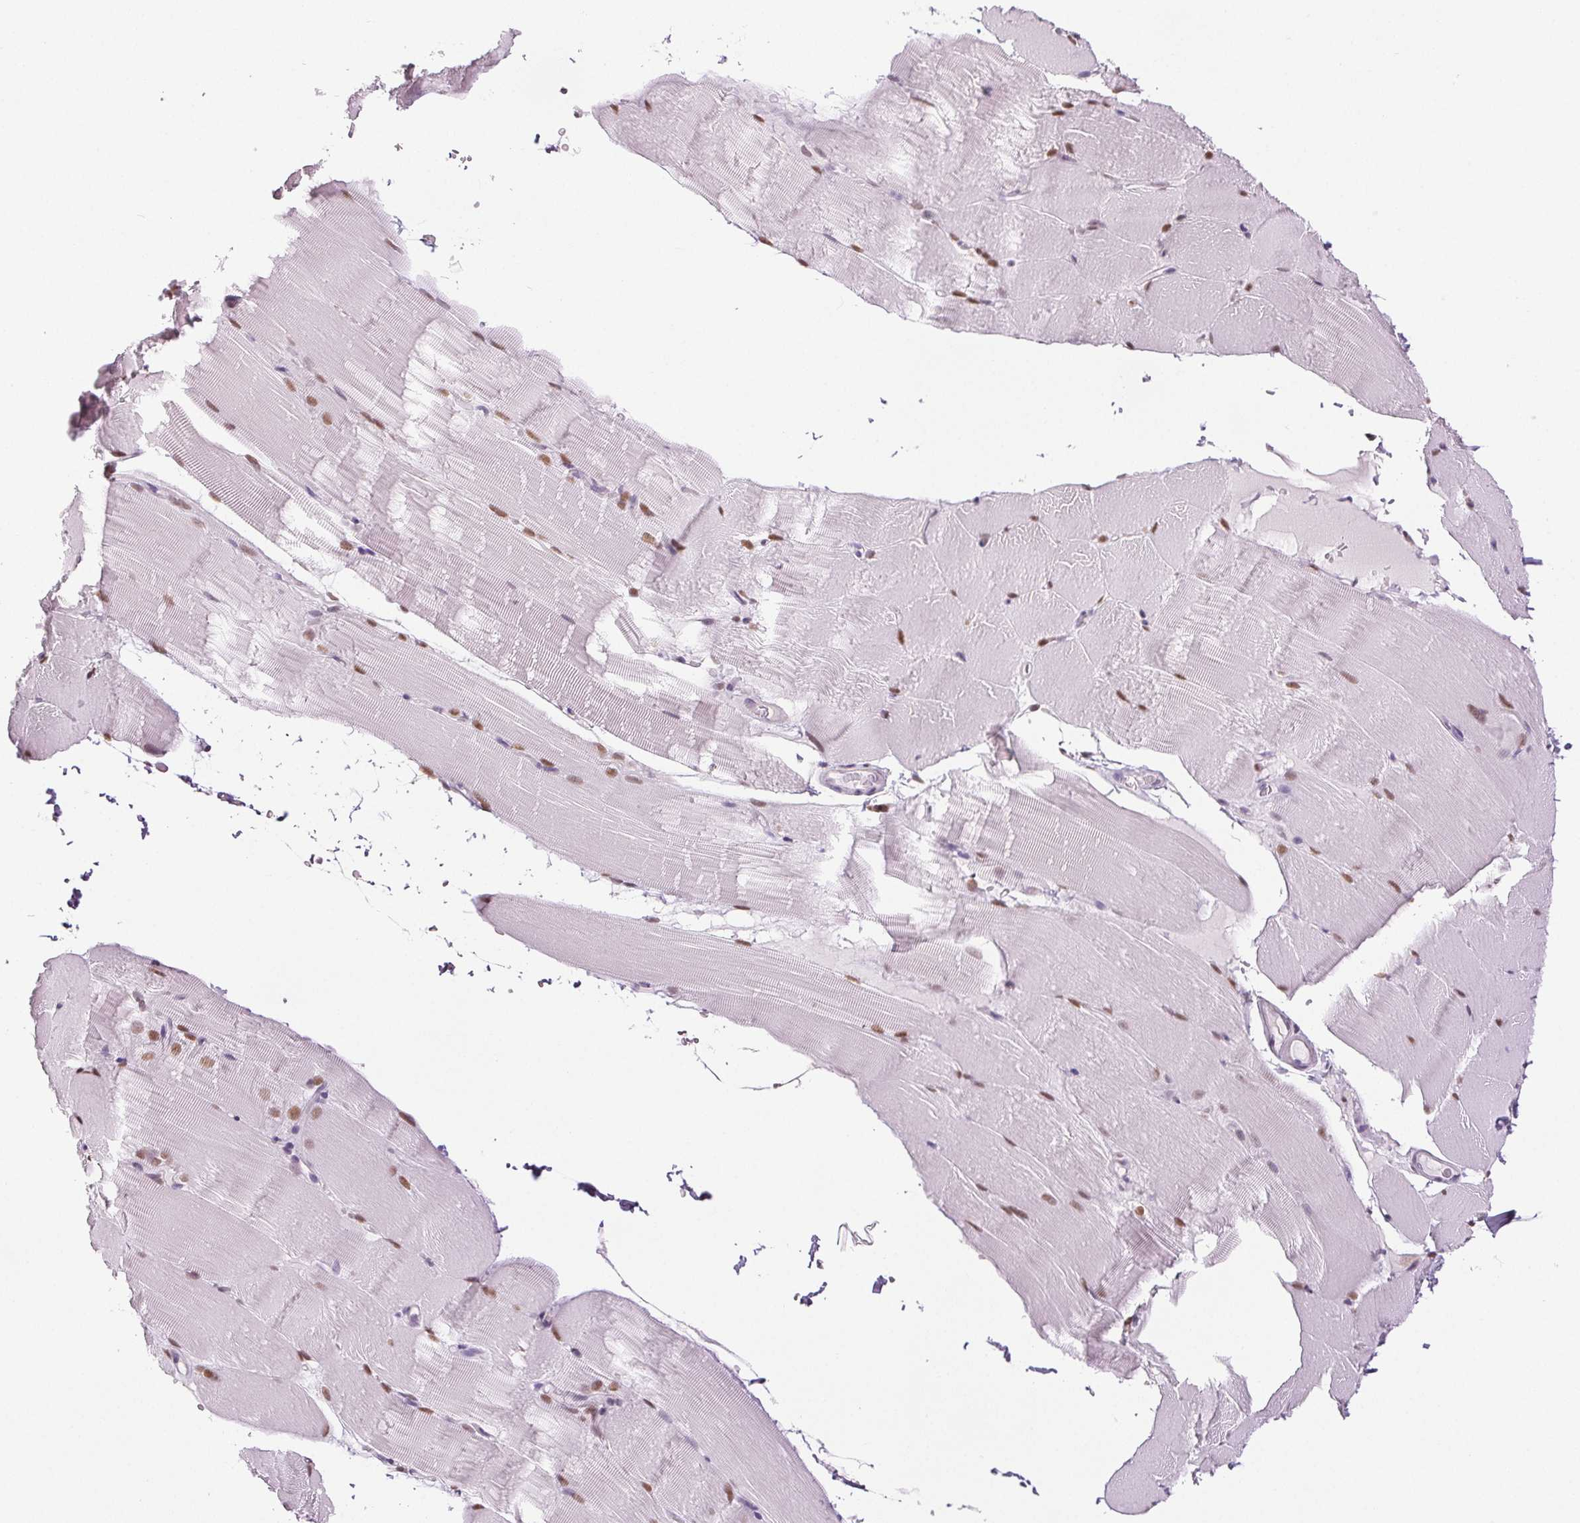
{"staining": {"intensity": "moderate", "quantity": "25%-75%", "location": "nuclear"}, "tissue": "skeletal muscle", "cell_type": "Myocytes", "image_type": "normal", "snomed": [{"axis": "morphology", "description": "Normal tissue, NOS"}, {"axis": "topography", "description": "Skeletal muscle"}], "caption": "Protein expression analysis of unremarkable skeletal muscle exhibits moderate nuclear positivity in approximately 25%-75% of myocytes.", "gene": "DNAJC6", "patient": {"sex": "female", "age": 37}}